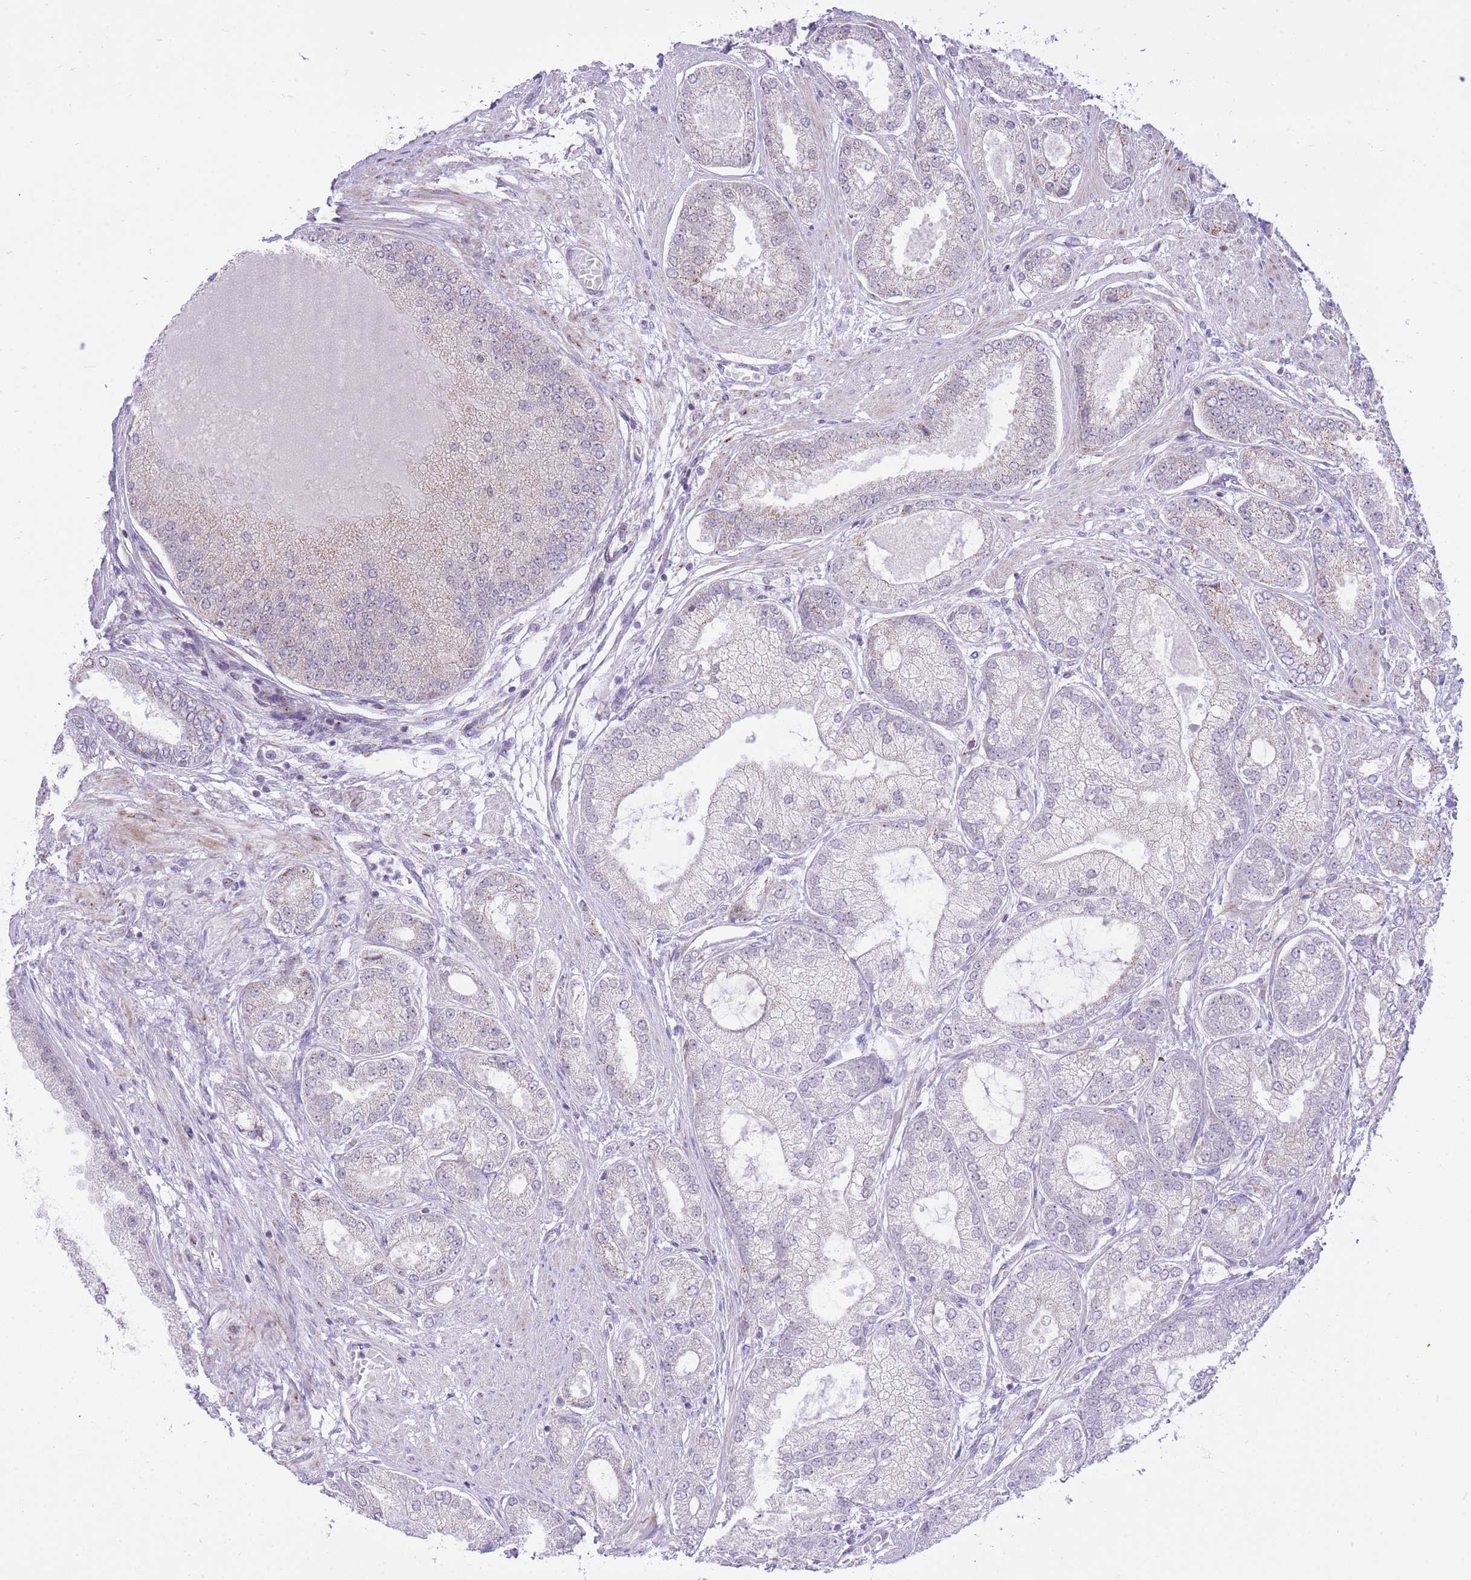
{"staining": {"intensity": "moderate", "quantity": "<25%", "location": "cytoplasmic/membranous"}, "tissue": "prostate cancer", "cell_type": "Tumor cells", "image_type": "cancer", "snomed": [{"axis": "morphology", "description": "Adenocarcinoma, High grade"}, {"axis": "topography", "description": "Prostate"}], "caption": "Protein staining of adenocarcinoma (high-grade) (prostate) tissue demonstrates moderate cytoplasmic/membranous positivity in approximately <25% of tumor cells. The staining was performed using DAB (3,3'-diaminobenzidine) to visualize the protein expression in brown, while the nuclei were stained in blue with hematoxylin (Magnification: 20x).", "gene": "DENND2D", "patient": {"sex": "male", "age": 71}}